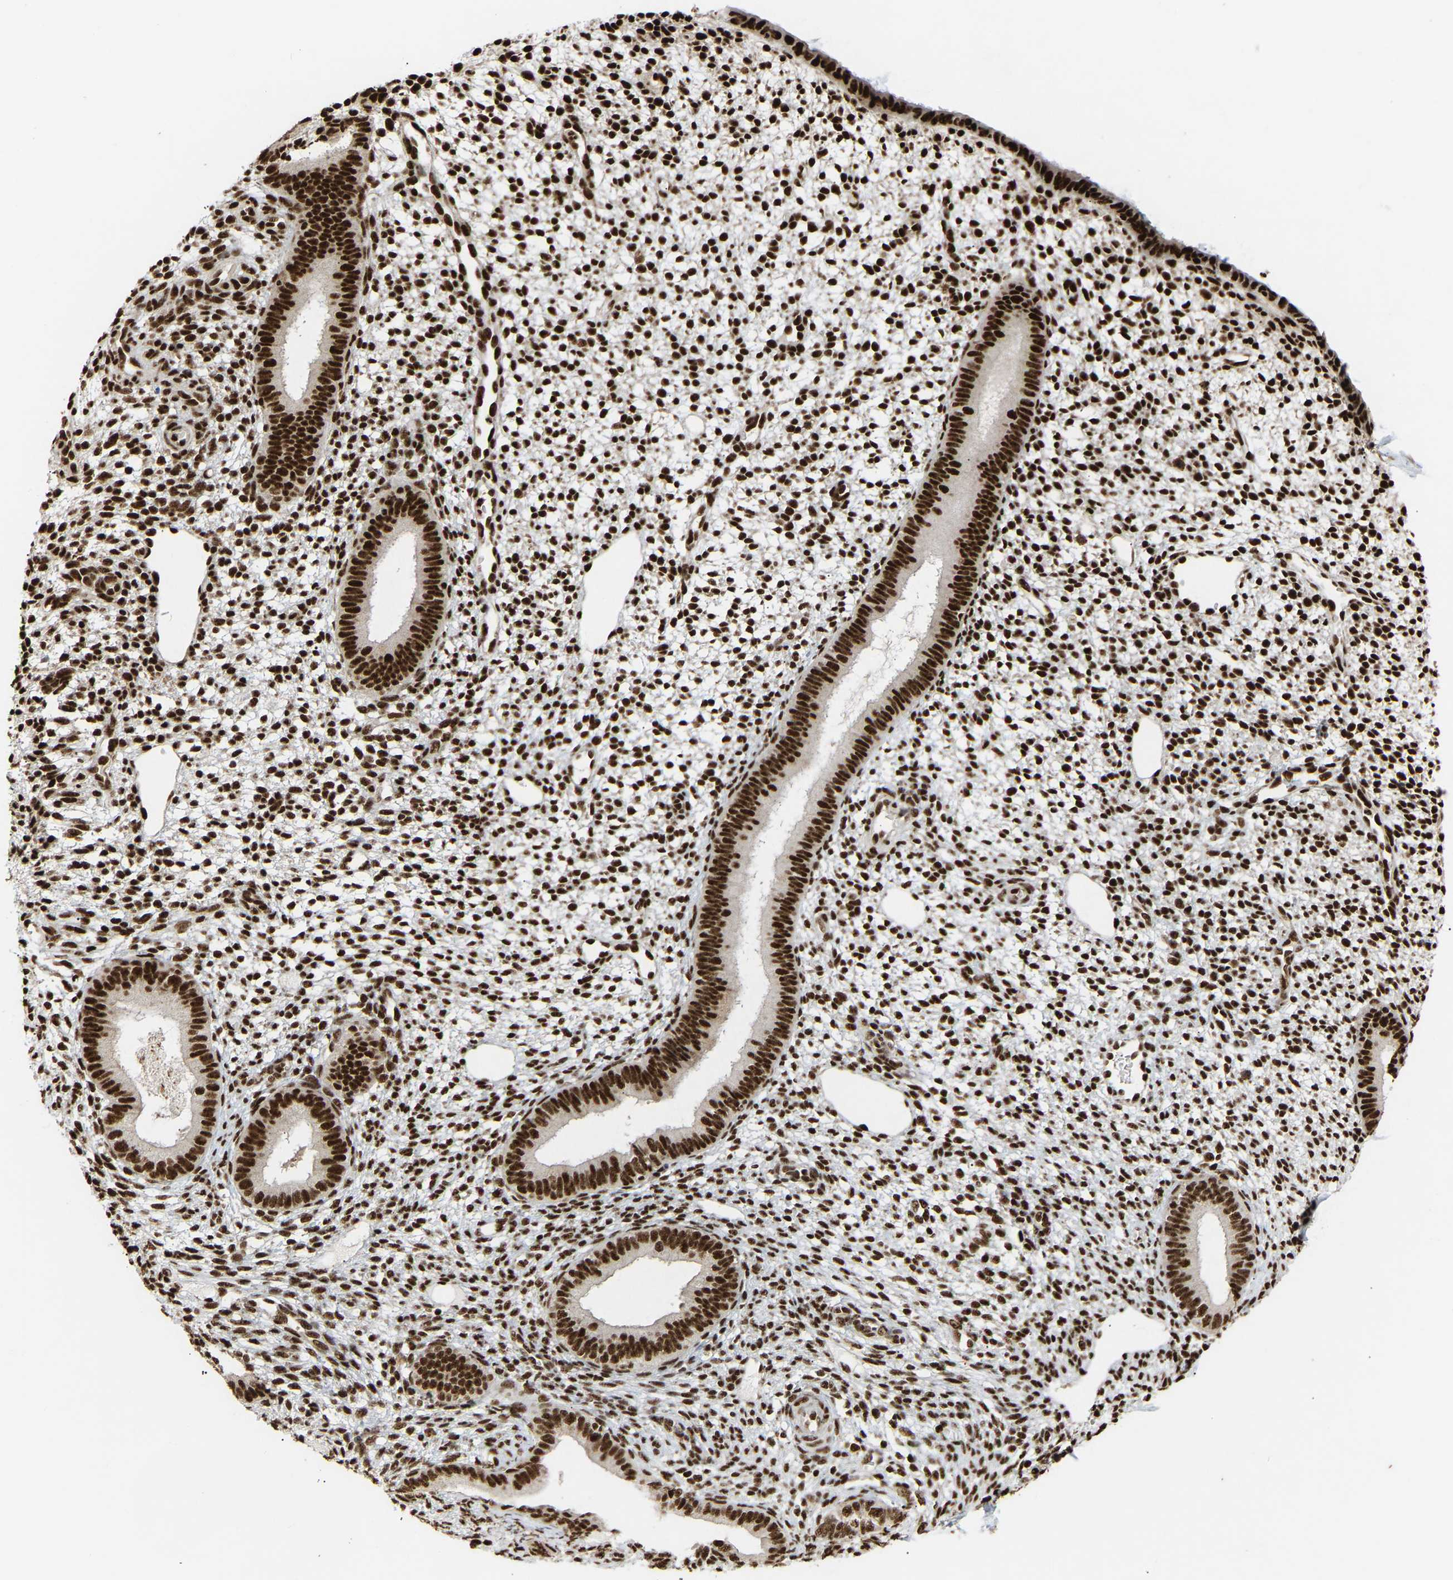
{"staining": {"intensity": "strong", "quantity": ">75%", "location": "nuclear"}, "tissue": "endometrium", "cell_type": "Cells in endometrial stroma", "image_type": "normal", "snomed": [{"axis": "morphology", "description": "Normal tissue, NOS"}, {"axis": "topography", "description": "Endometrium"}], "caption": "The photomicrograph displays a brown stain indicating the presence of a protein in the nuclear of cells in endometrial stroma in endometrium. Using DAB (3,3'-diaminobenzidine) (brown) and hematoxylin (blue) stains, captured at high magnification using brightfield microscopy.", "gene": "ALYREF", "patient": {"sex": "female", "age": 46}}